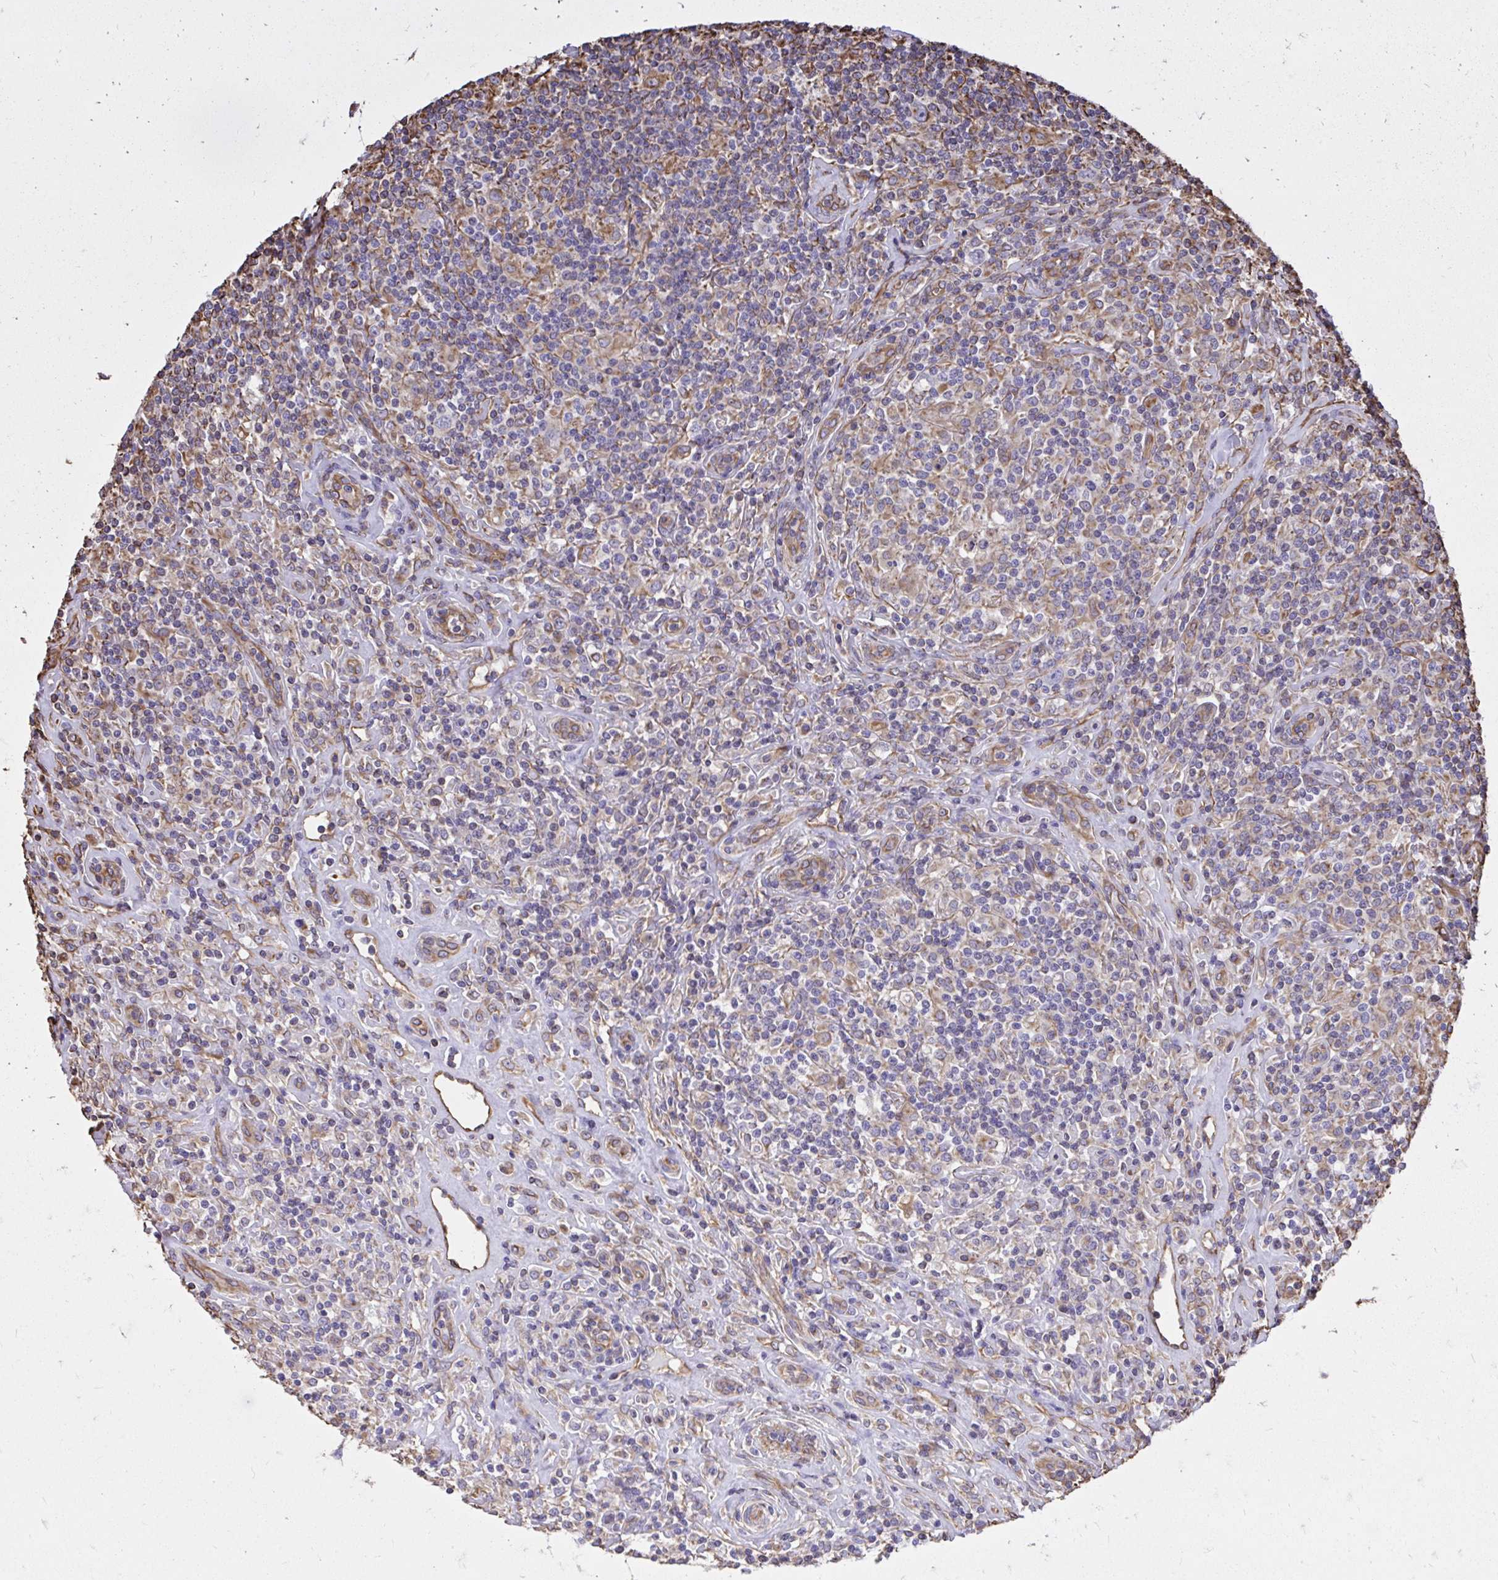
{"staining": {"intensity": "moderate", "quantity": "25%-75%", "location": "cytoplasmic/membranous"}, "tissue": "lymphoma", "cell_type": "Tumor cells", "image_type": "cancer", "snomed": [{"axis": "morphology", "description": "Hodgkin's disease, NOS"}, {"axis": "morphology", "description": "Hodgkin's lymphoma, nodular sclerosis"}, {"axis": "topography", "description": "Lymph node"}], "caption": "Hodgkin's lymphoma, nodular sclerosis stained with immunohistochemistry (IHC) reveals moderate cytoplasmic/membranous positivity in approximately 25%-75% of tumor cells.", "gene": "RNF103", "patient": {"sex": "female", "age": 10}}